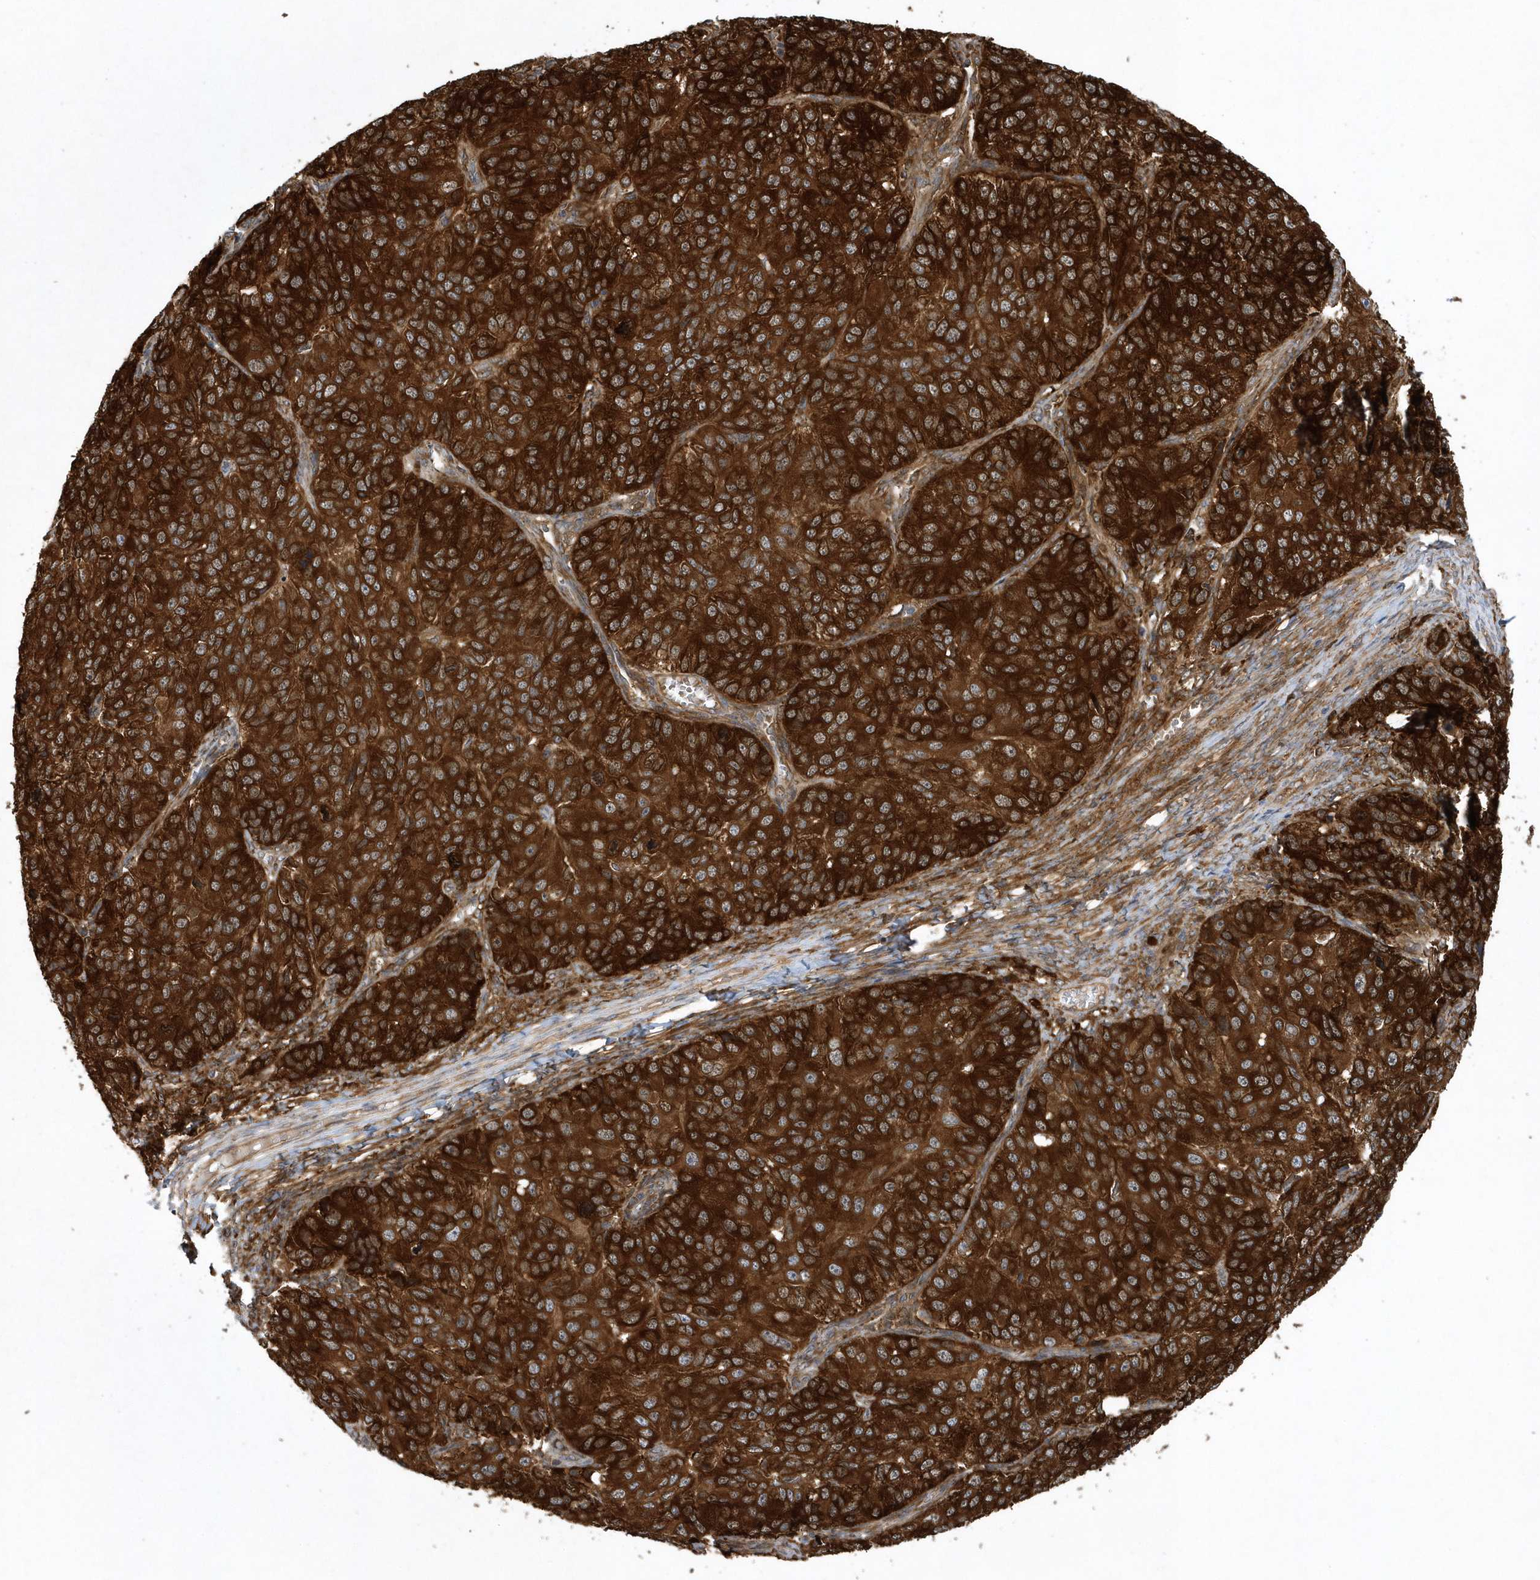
{"staining": {"intensity": "strong", "quantity": ">75%", "location": "cytoplasmic/membranous"}, "tissue": "ovarian cancer", "cell_type": "Tumor cells", "image_type": "cancer", "snomed": [{"axis": "morphology", "description": "Carcinoma, endometroid"}, {"axis": "topography", "description": "Ovary"}], "caption": "Endometroid carcinoma (ovarian) stained for a protein reveals strong cytoplasmic/membranous positivity in tumor cells.", "gene": "PAICS", "patient": {"sex": "female", "age": 51}}